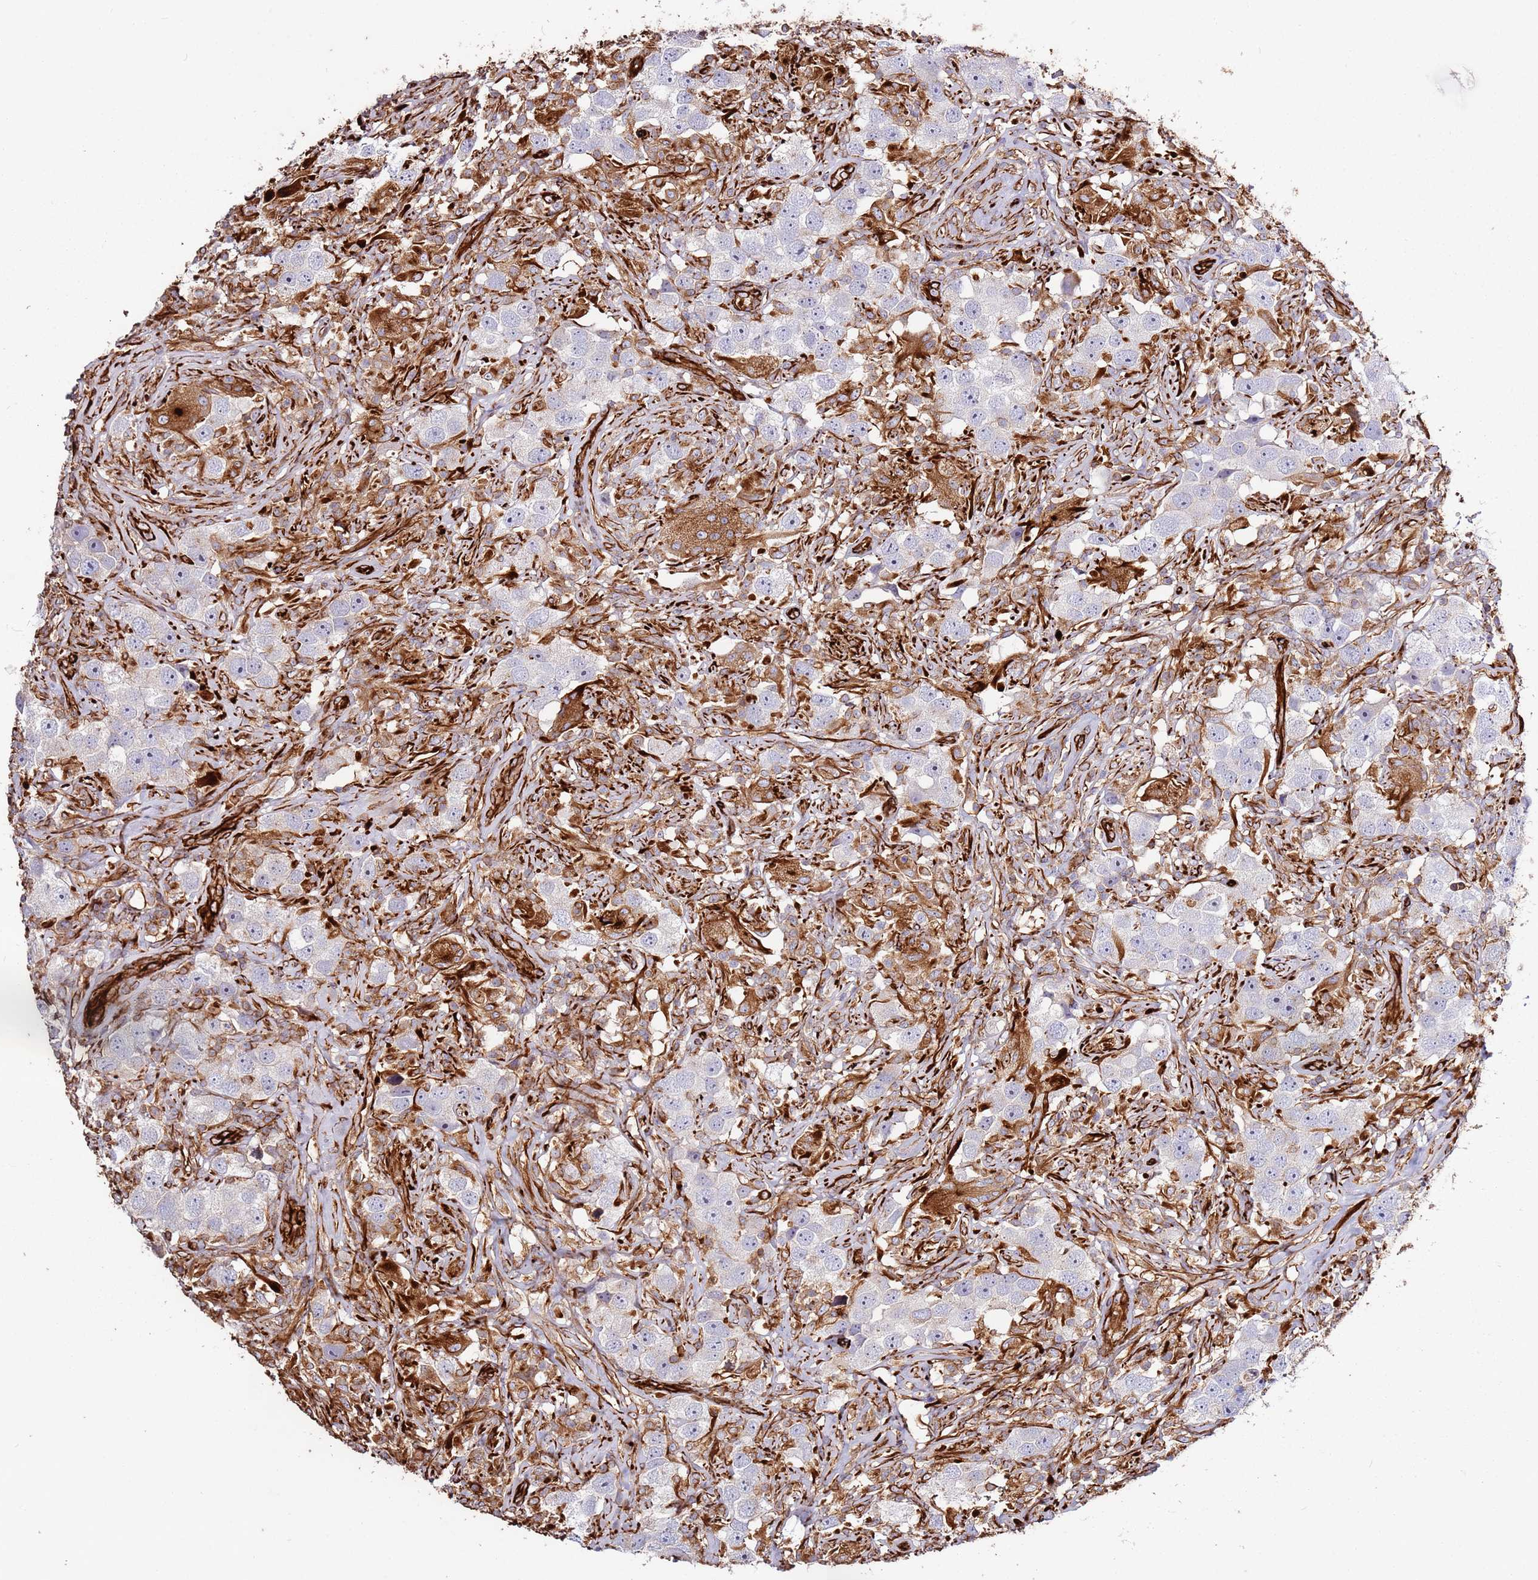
{"staining": {"intensity": "negative", "quantity": "none", "location": "none"}, "tissue": "testis cancer", "cell_type": "Tumor cells", "image_type": "cancer", "snomed": [{"axis": "morphology", "description": "Seminoma, NOS"}, {"axis": "topography", "description": "Testis"}], "caption": "There is no significant positivity in tumor cells of testis cancer (seminoma).", "gene": "MRGPRE", "patient": {"sex": "male", "age": 49}}